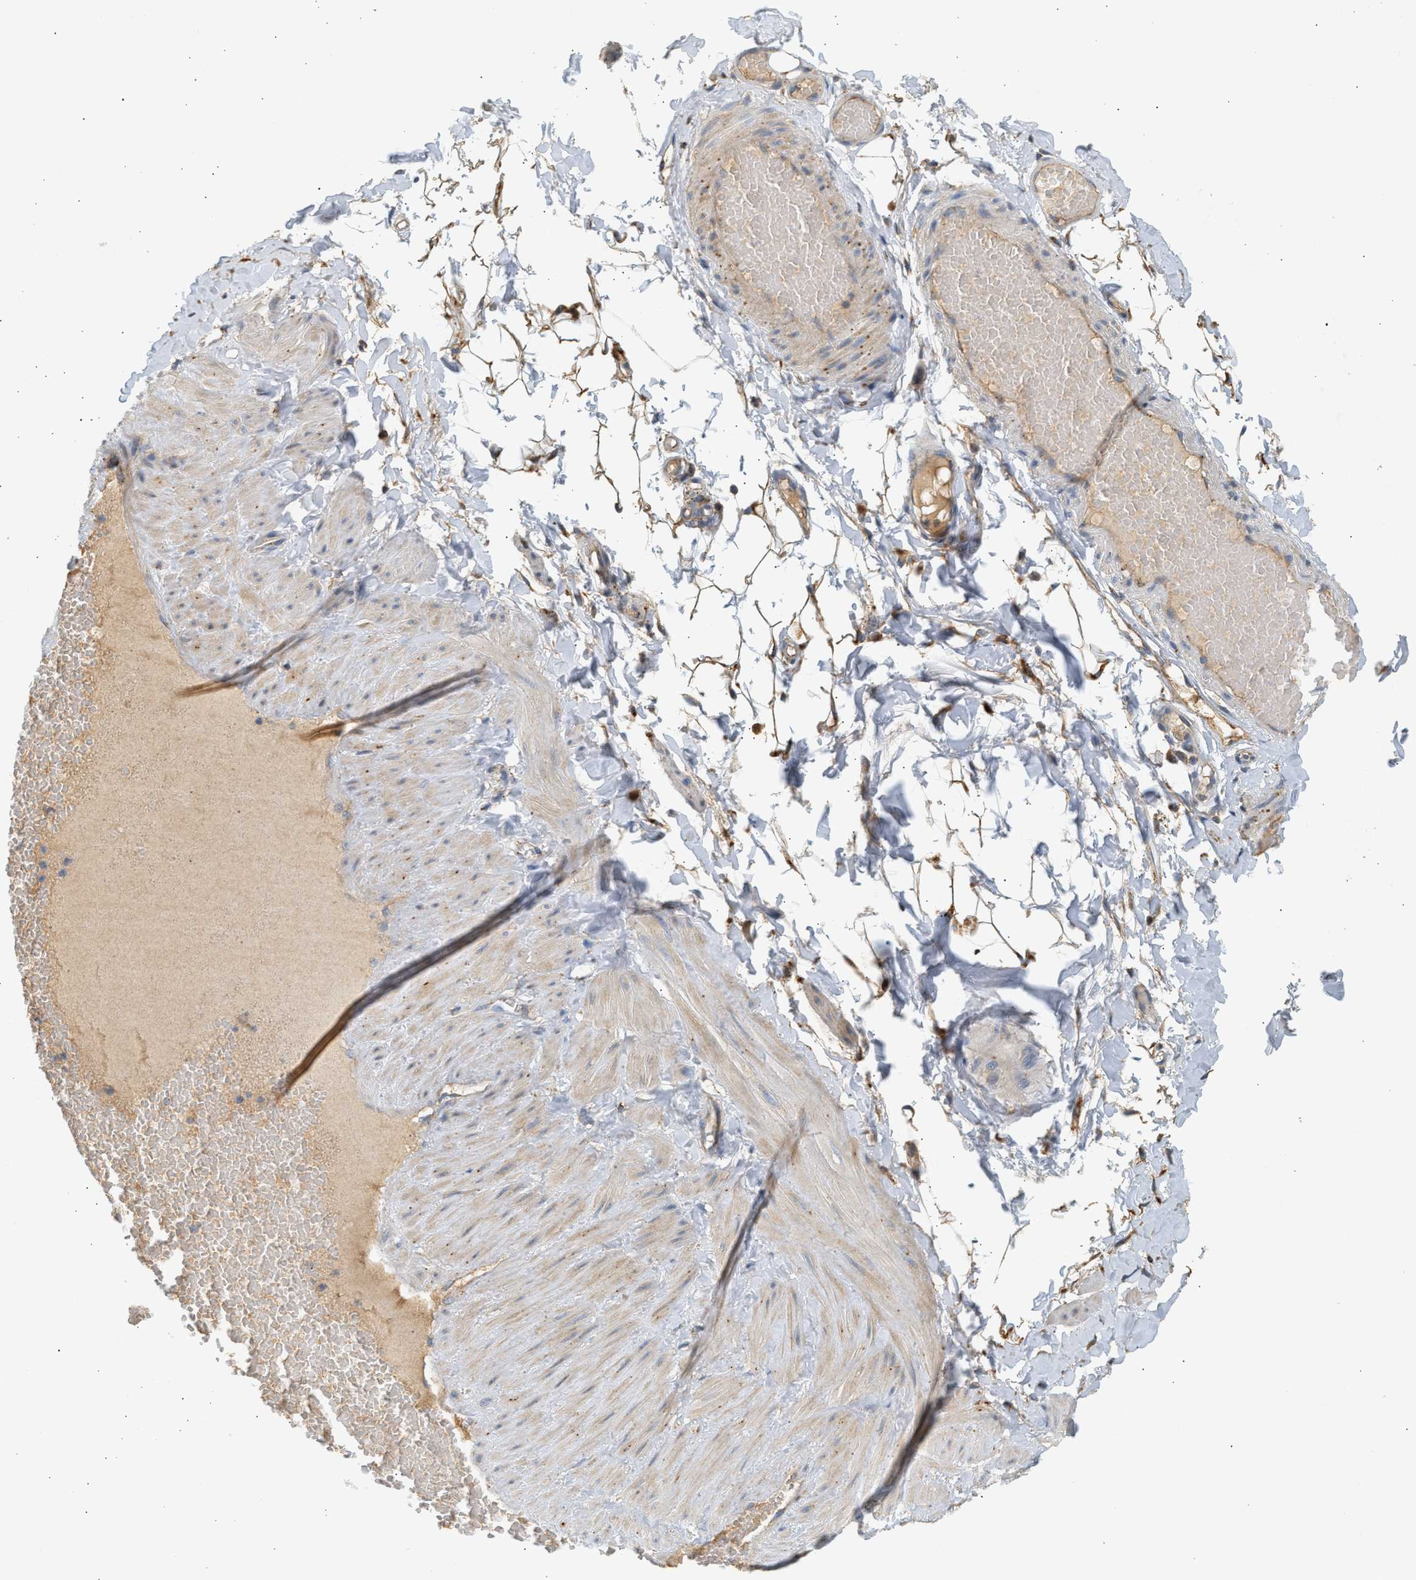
{"staining": {"intensity": "strong", "quantity": ">75%", "location": "cytoplasmic/membranous"}, "tissue": "adipose tissue", "cell_type": "Adipocytes", "image_type": "normal", "snomed": [{"axis": "morphology", "description": "Normal tissue, NOS"}, {"axis": "topography", "description": "Adipose tissue"}, {"axis": "topography", "description": "Vascular tissue"}, {"axis": "topography", "description": "Peripheral nerve tissue"}], "caption": "This image displays normal adipose tissue stained with immunohistochemistry (IHC) to label a protein in brown. The cytoplasmic/membranous of adipocytes show strong positivity for the protein. Nuclei are counter-stained blue.", "gene": "ENTHD1", "patient": {"sex": "male", "age": 25}}